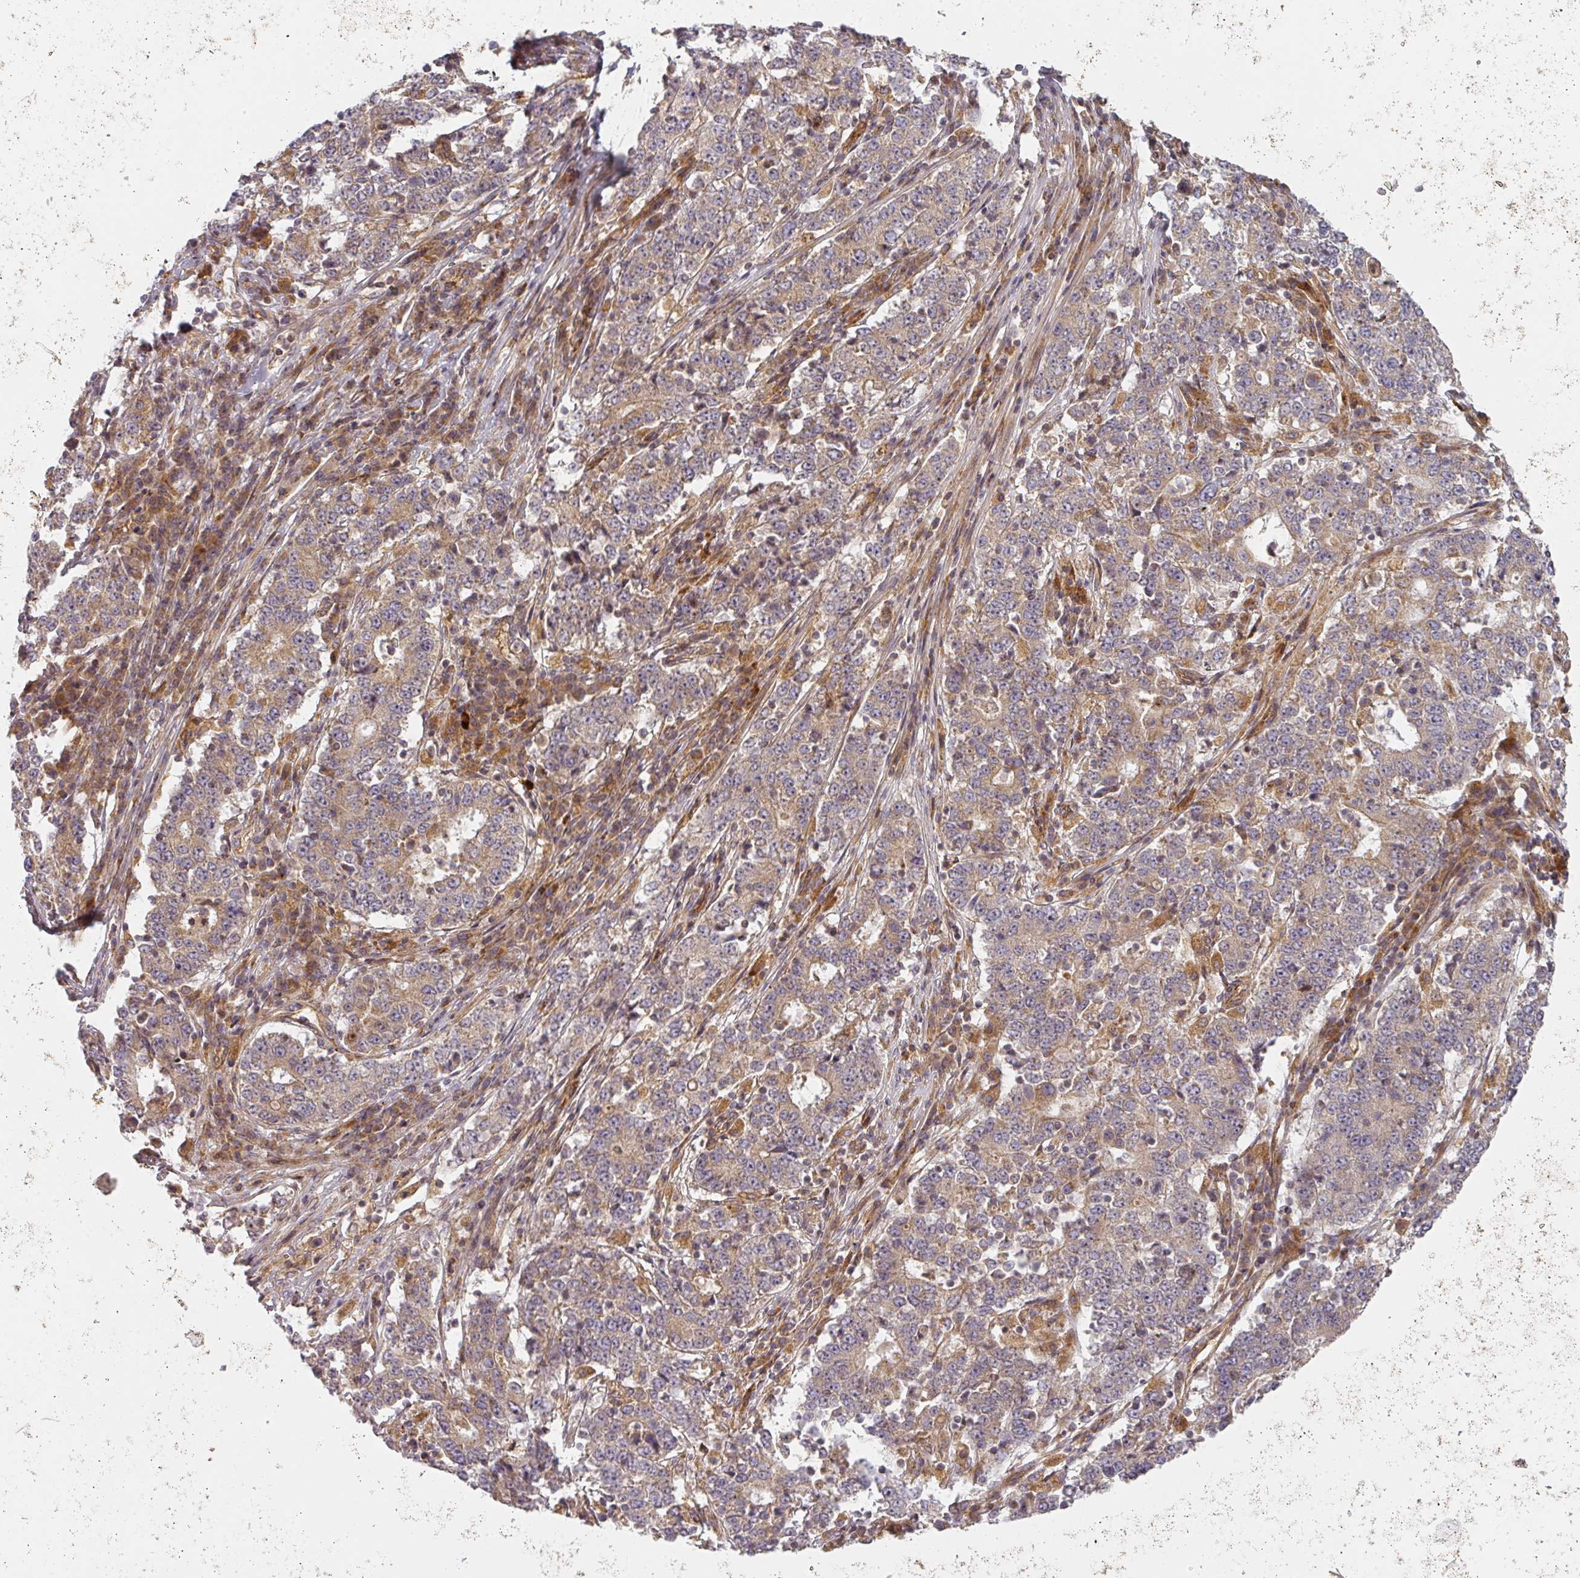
{"staining": {"intensity": "weak", "quantity": "25%-75%", "location": "cytoplasmic/membranous"}, "tissue": "stomach cancer", "cell_type": "Tumor cells", "image_type": "cancer", "snomed": [{"axis": "morphology", "description": "Adenocarcinoma, NOS"}, {"axis": "topography", "description": "Stomach"}], "caption": "Protein positivity by immunohistochemistry (IHC) shows weak cytoplasmic/membranous positivity in approximately 25%-75% of tumor cells in stomach adenocarcinoma.", "gene": "CNOT1", "patient": {"sex": "male", "age": 59}}